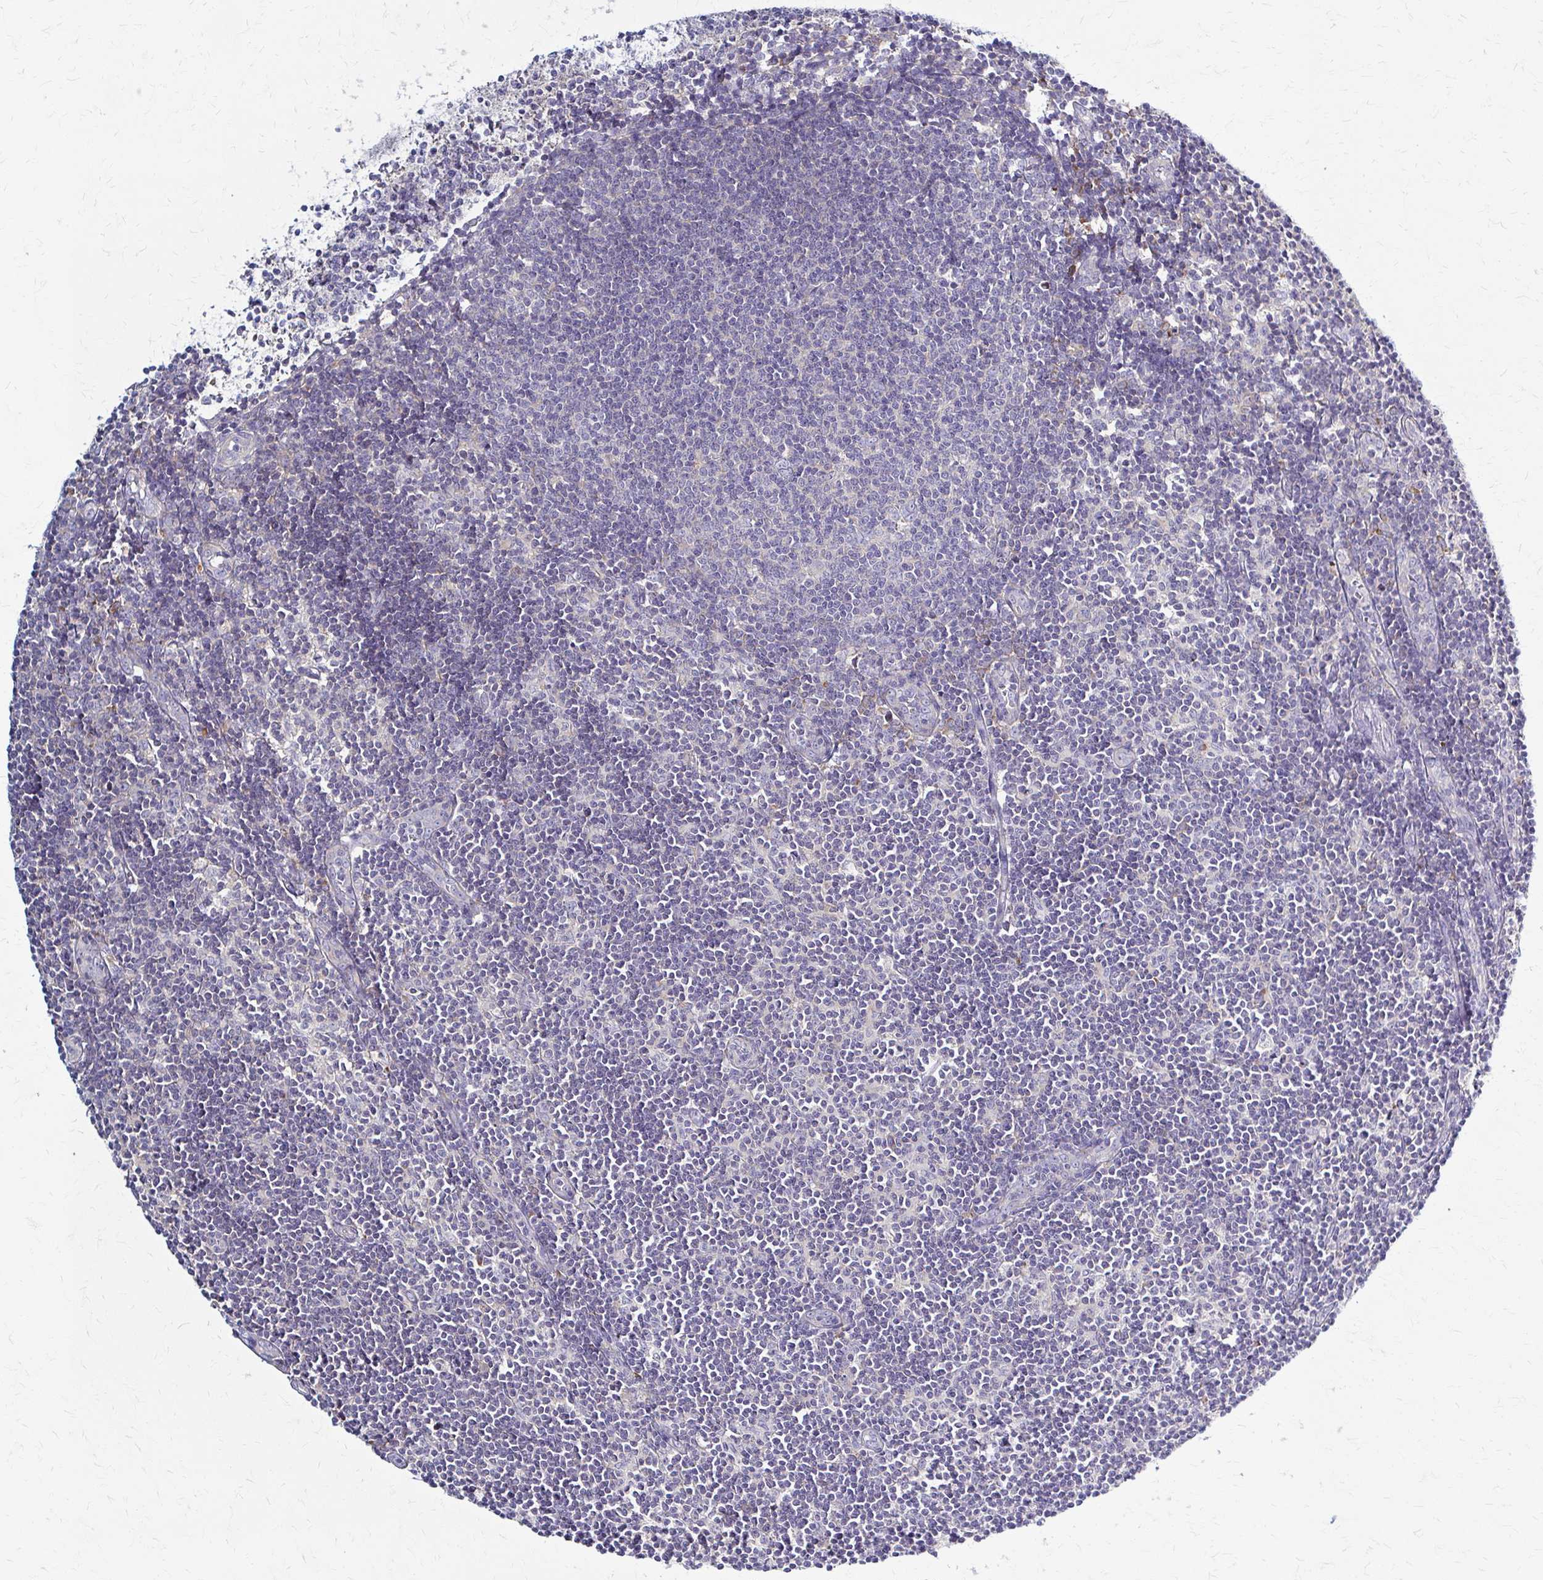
{"staining": {"intensity": "weak", "quantity": "25%-75%", "location": "cytoplasmic/membranous"}, "tissue": "lymph node", "cell_type": "Germinal center cells", "image_type": "normal", "snomed": [{"axis": "morphology", "description": "Normal tissue, NOS"}, {"axis": "topography", "description": "Lymph node"}], "caption": "Immunohistochemistry (IHC) of normal lymph node demonstrates low levels of weak cytoplasmic/membranous expression in approximately 25%-75% of germinal center cells.", "gene": "PRKRA", "patient": {"sex": "female", "age": 31}}